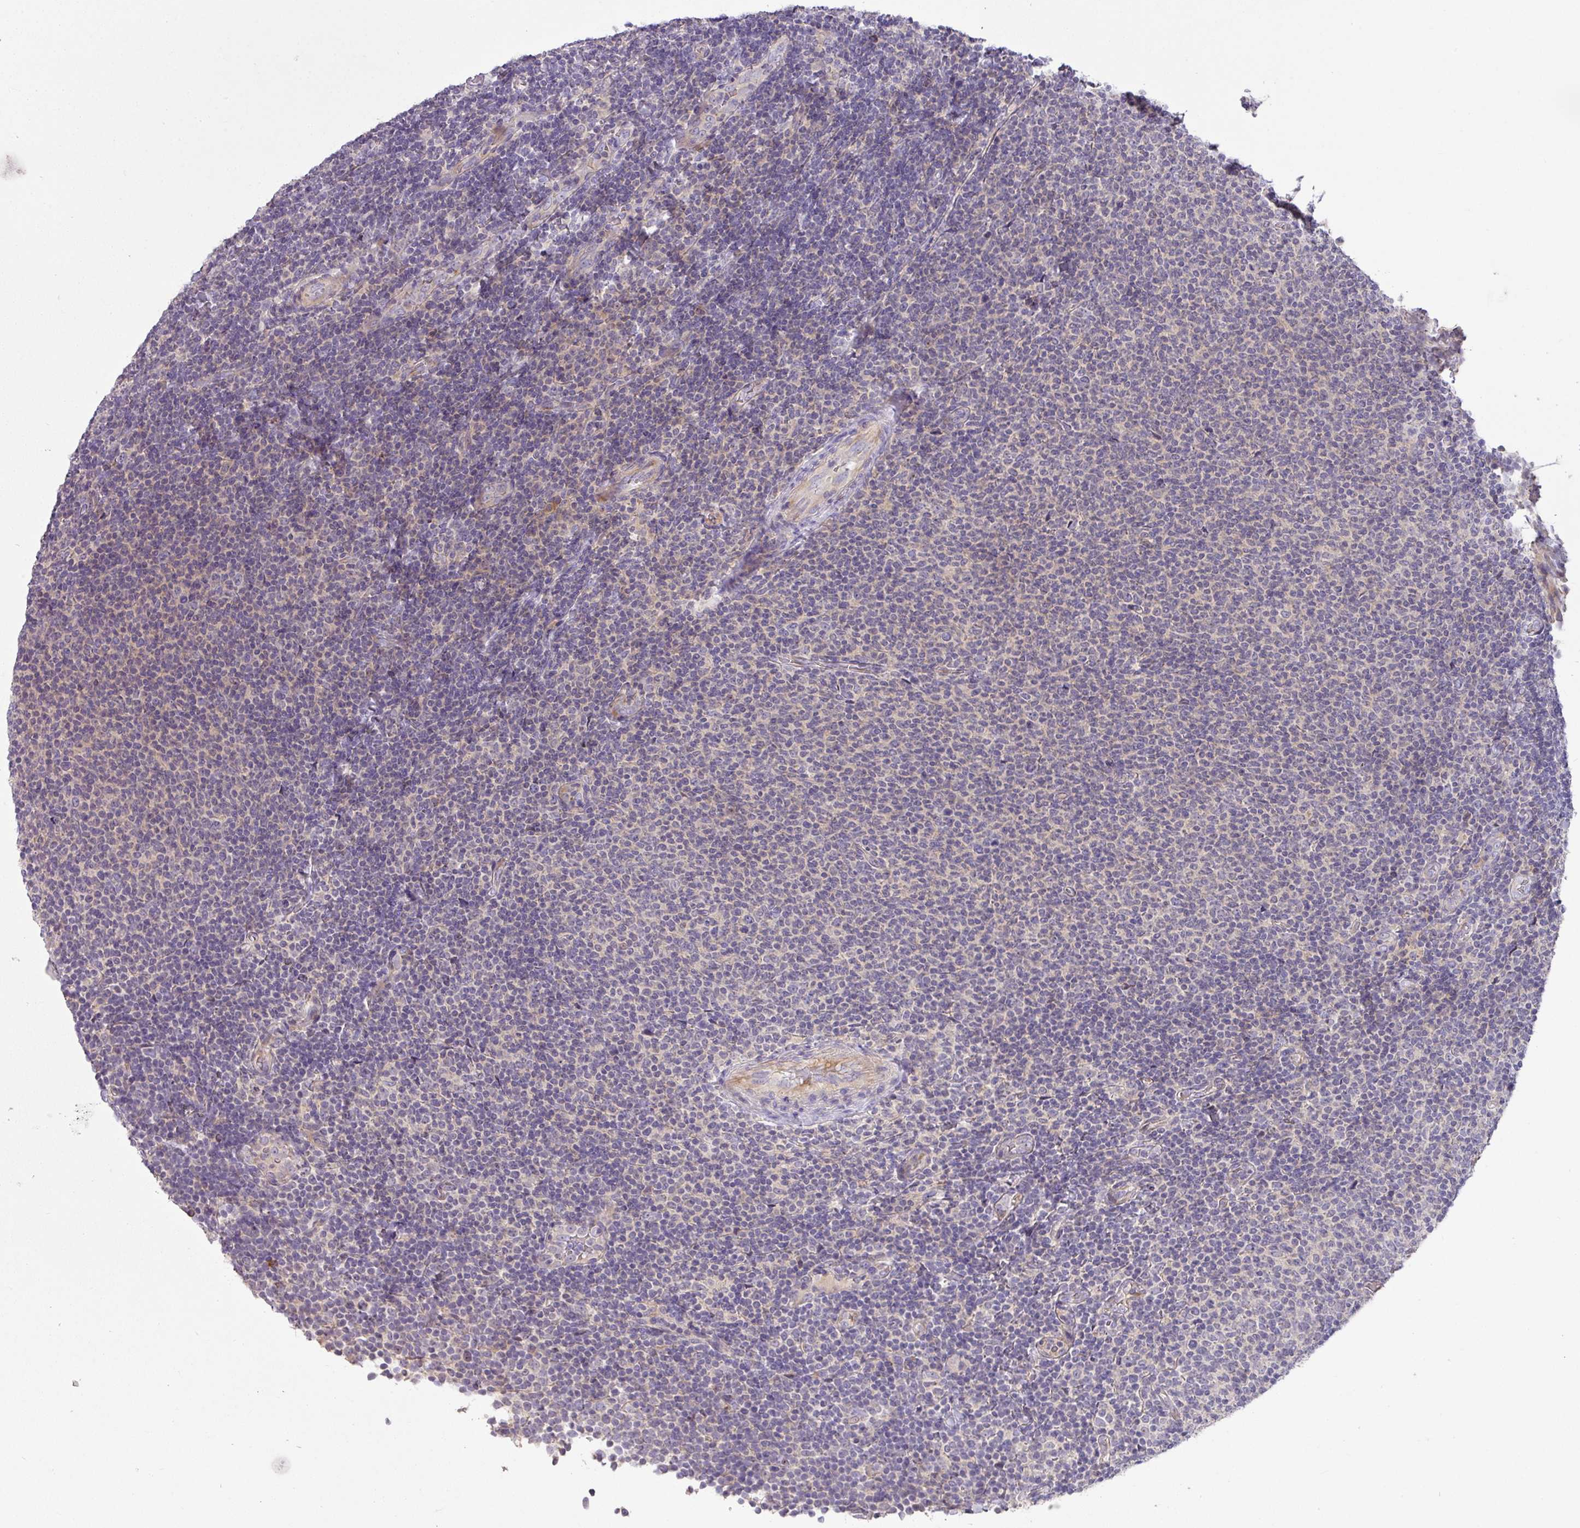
{"staining": {"intensity": "negative", "quantity": "none", "location": "none"}, "tissue": "lymphoma", "cell_type": "Tumor cells", "image_type": "cancer", "snomed": [{"axis": "morphology", "description": "Malignant lymphoma, non-Hodgkin's type, Low grade"}, {"axis": "topography", "description": "Lymph node"}], "caption": "Immunohistochemistry (IHC) image of neoplastic tissue: human malignant lymphoma, non-Hodgkin's type (low-grade) stained with DAB (3,3'-diaminobenzidine) reveals no significant protein expression in tumor cells.", "gene": "HOXC13", "patient": {"sex": "male", "age": 52}}